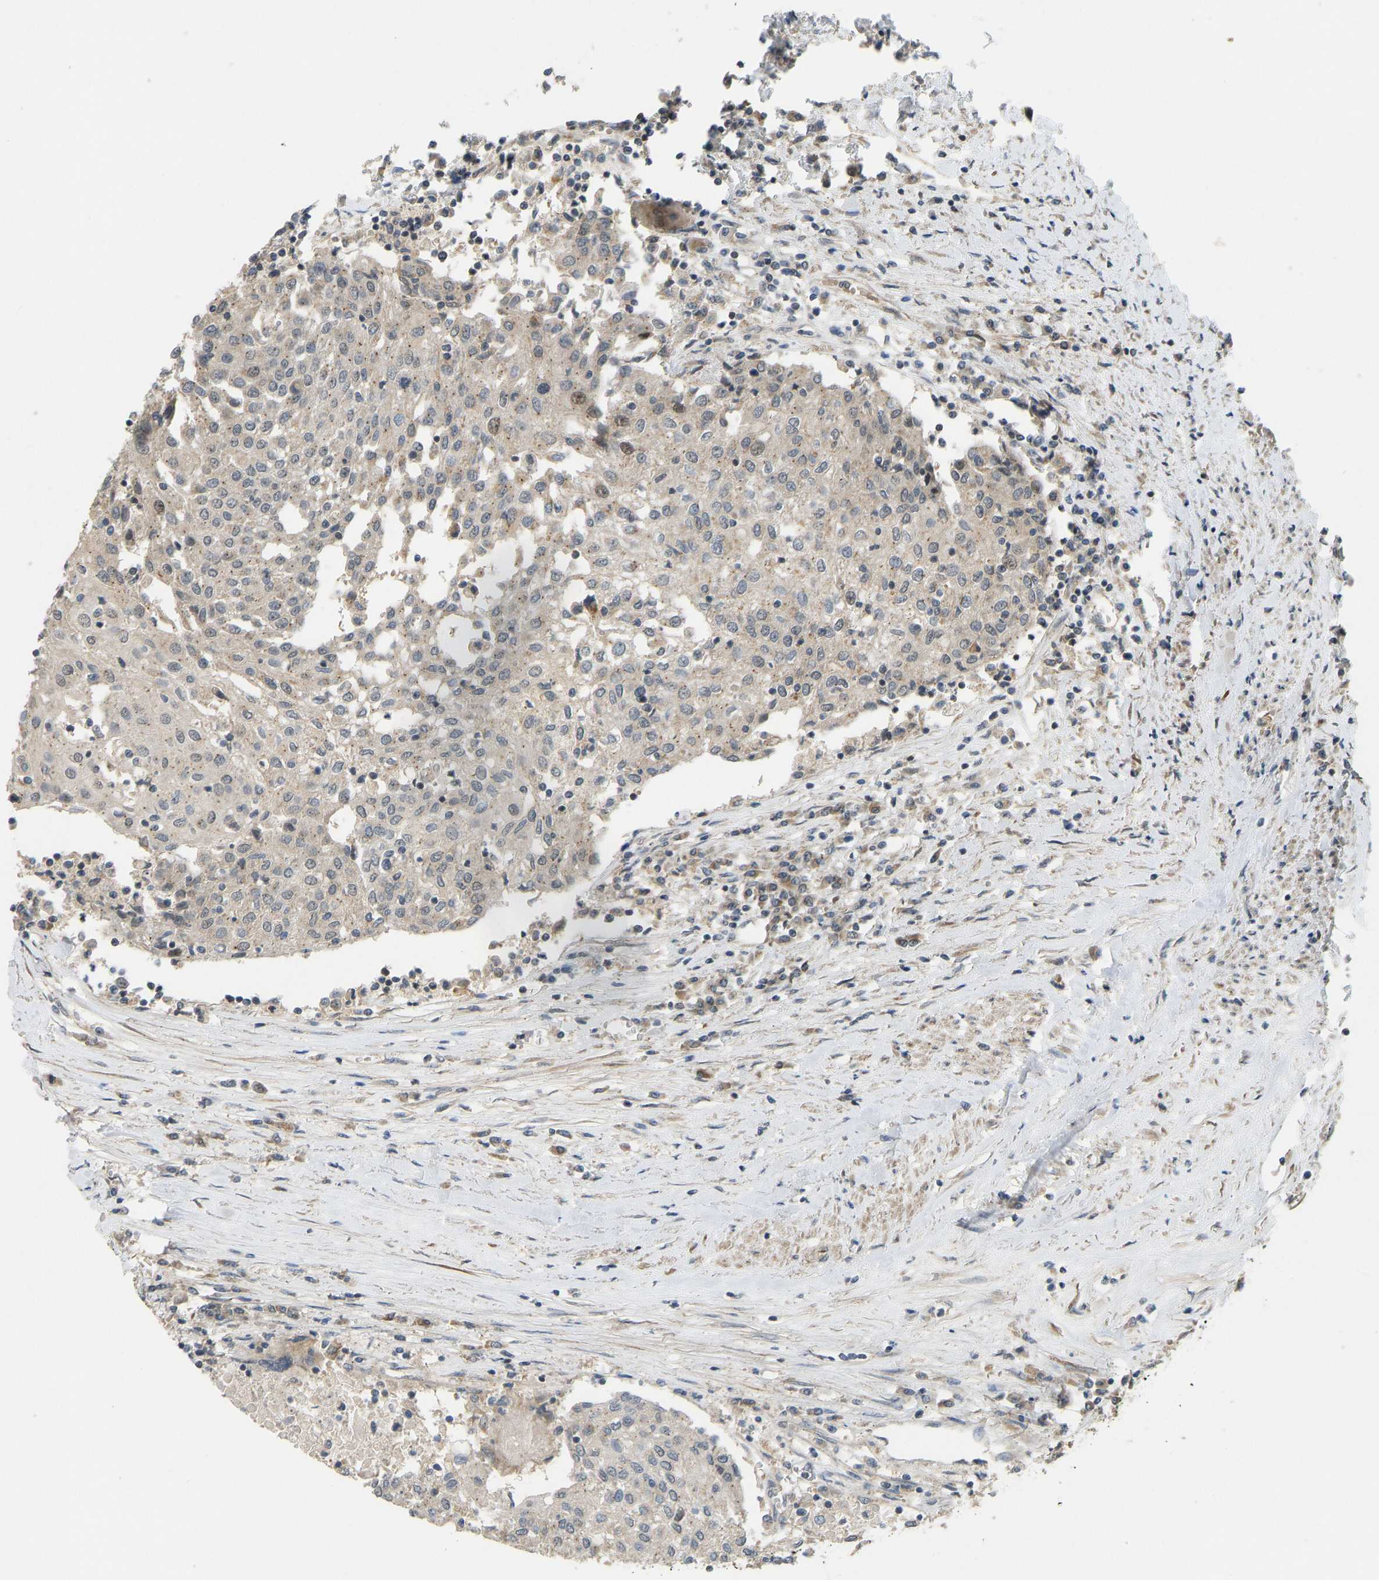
{"staining": {"intensity": "weak", "quantity": "<25%", "location": "cytoplasmic/membranous,nuclear"}, "tissue": "urothelial cancer", "cell_type": "Tumor cells", "image_type": "cancer", "snomed": [{"axis": "morphology", "description": "Urothelial carcinoma, High grade"}, {"axis": "topography", "description": "Urinary bladder"}], "caption": "This histopathology image is of urothelial carcinoma (high-grade) stained with IHC to label a protein in brown with the nuclei are counter-stained blue. There is no staining in tumor cells.", "gene": "ACADS", "patient": {"sex": "female", "age": 85}}